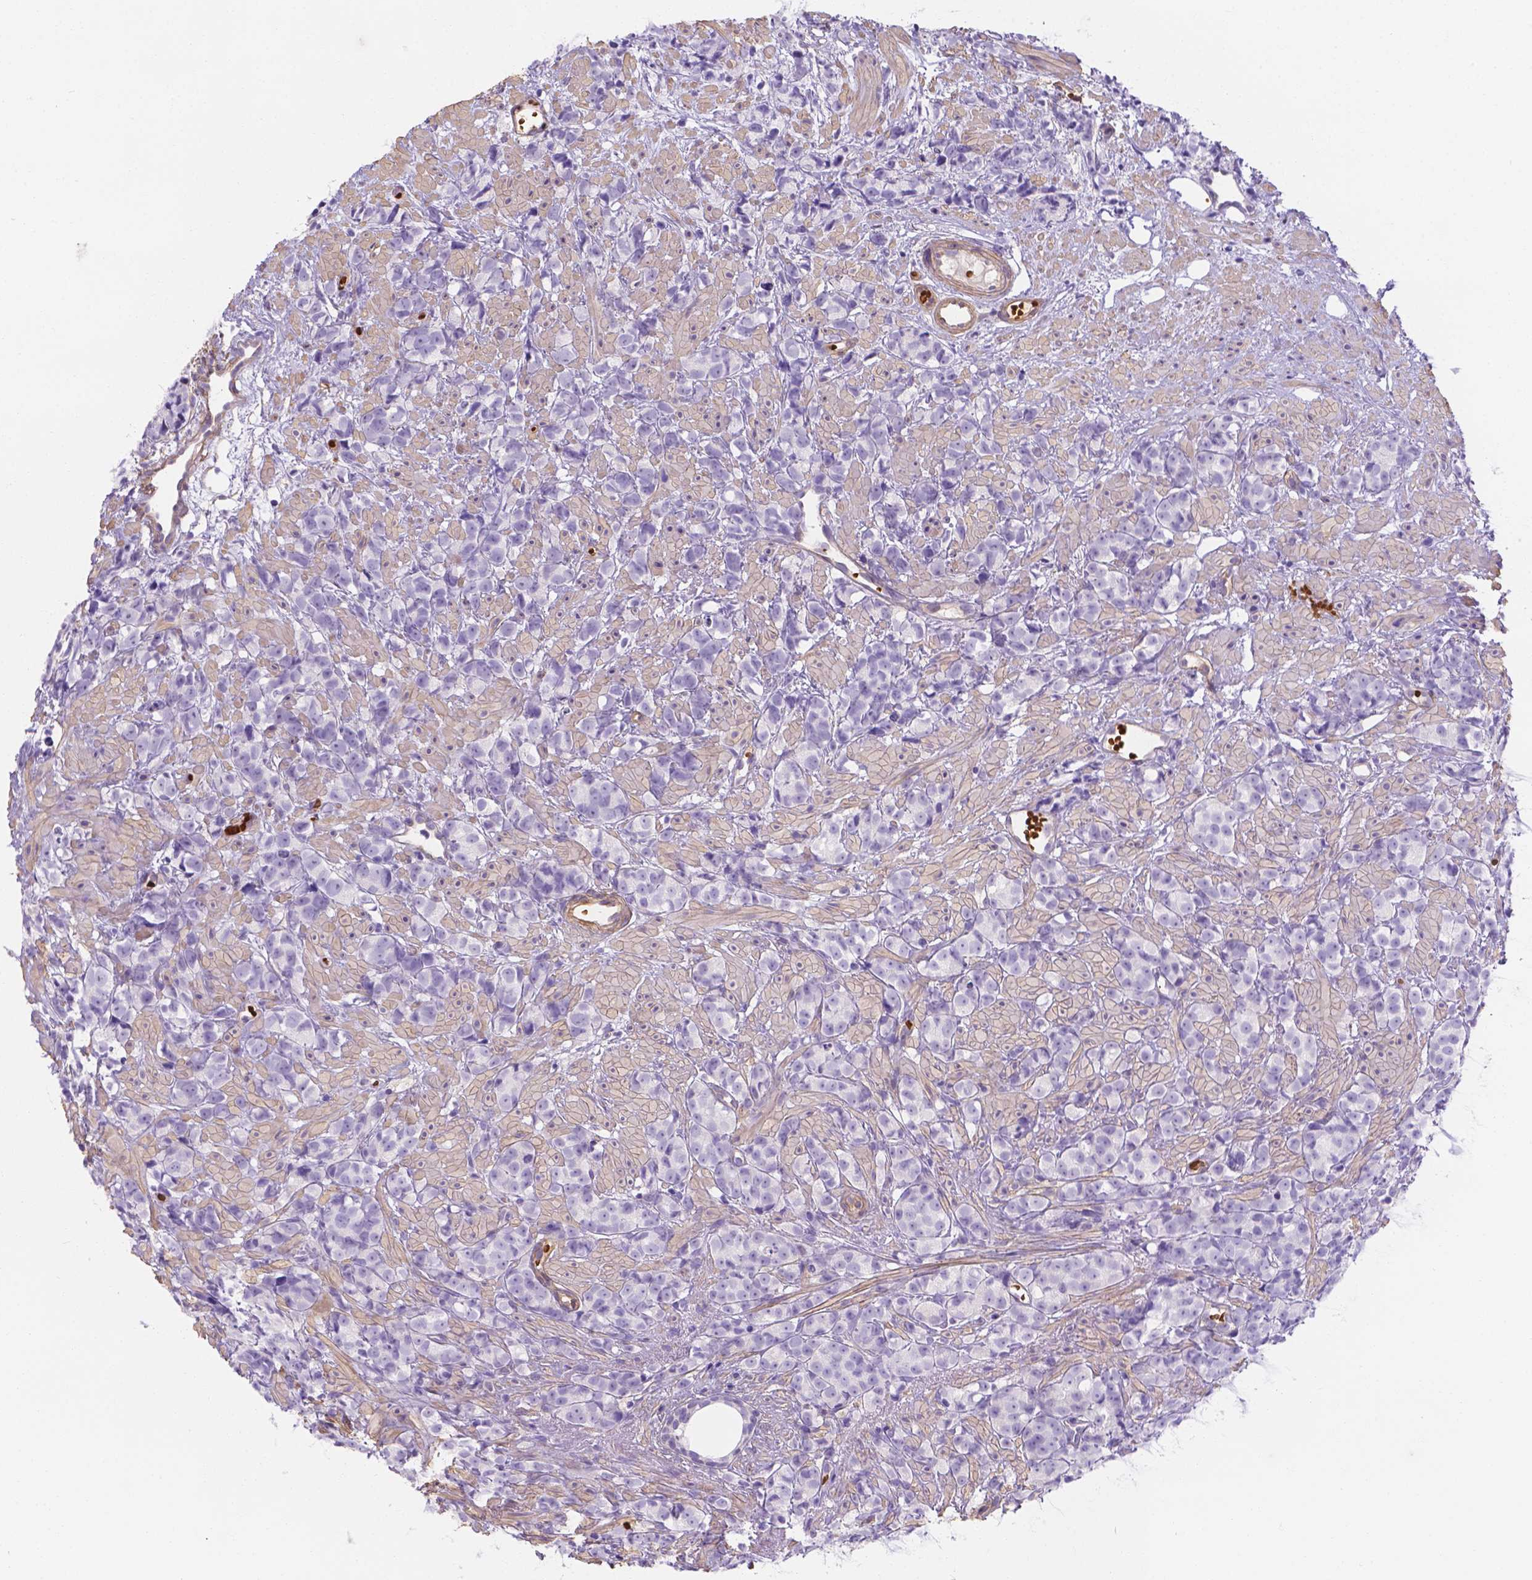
{"staining": {"intensity": "negative", "quantity": "none", "location": "none"}, "tissue": "prostate cancer", "cell_type": "Tumor cells", "image_type": "cancer", "snomed": [{"axis": "morphology", "description": "Adenocarcinoma, High grade"}, {"axis": "topography", "description": "Prostate"}], "caption": "Tumor cells are negative for protein expression in human high-grade adenocarcinoma (prostate). (DAB (3,3'-diaminobenzidine) immunohistochemistry visualized using brightfield microscopy, high magnification).", "gene": "SLC40A1", "patient": {"sex": "male", "age": 81}}